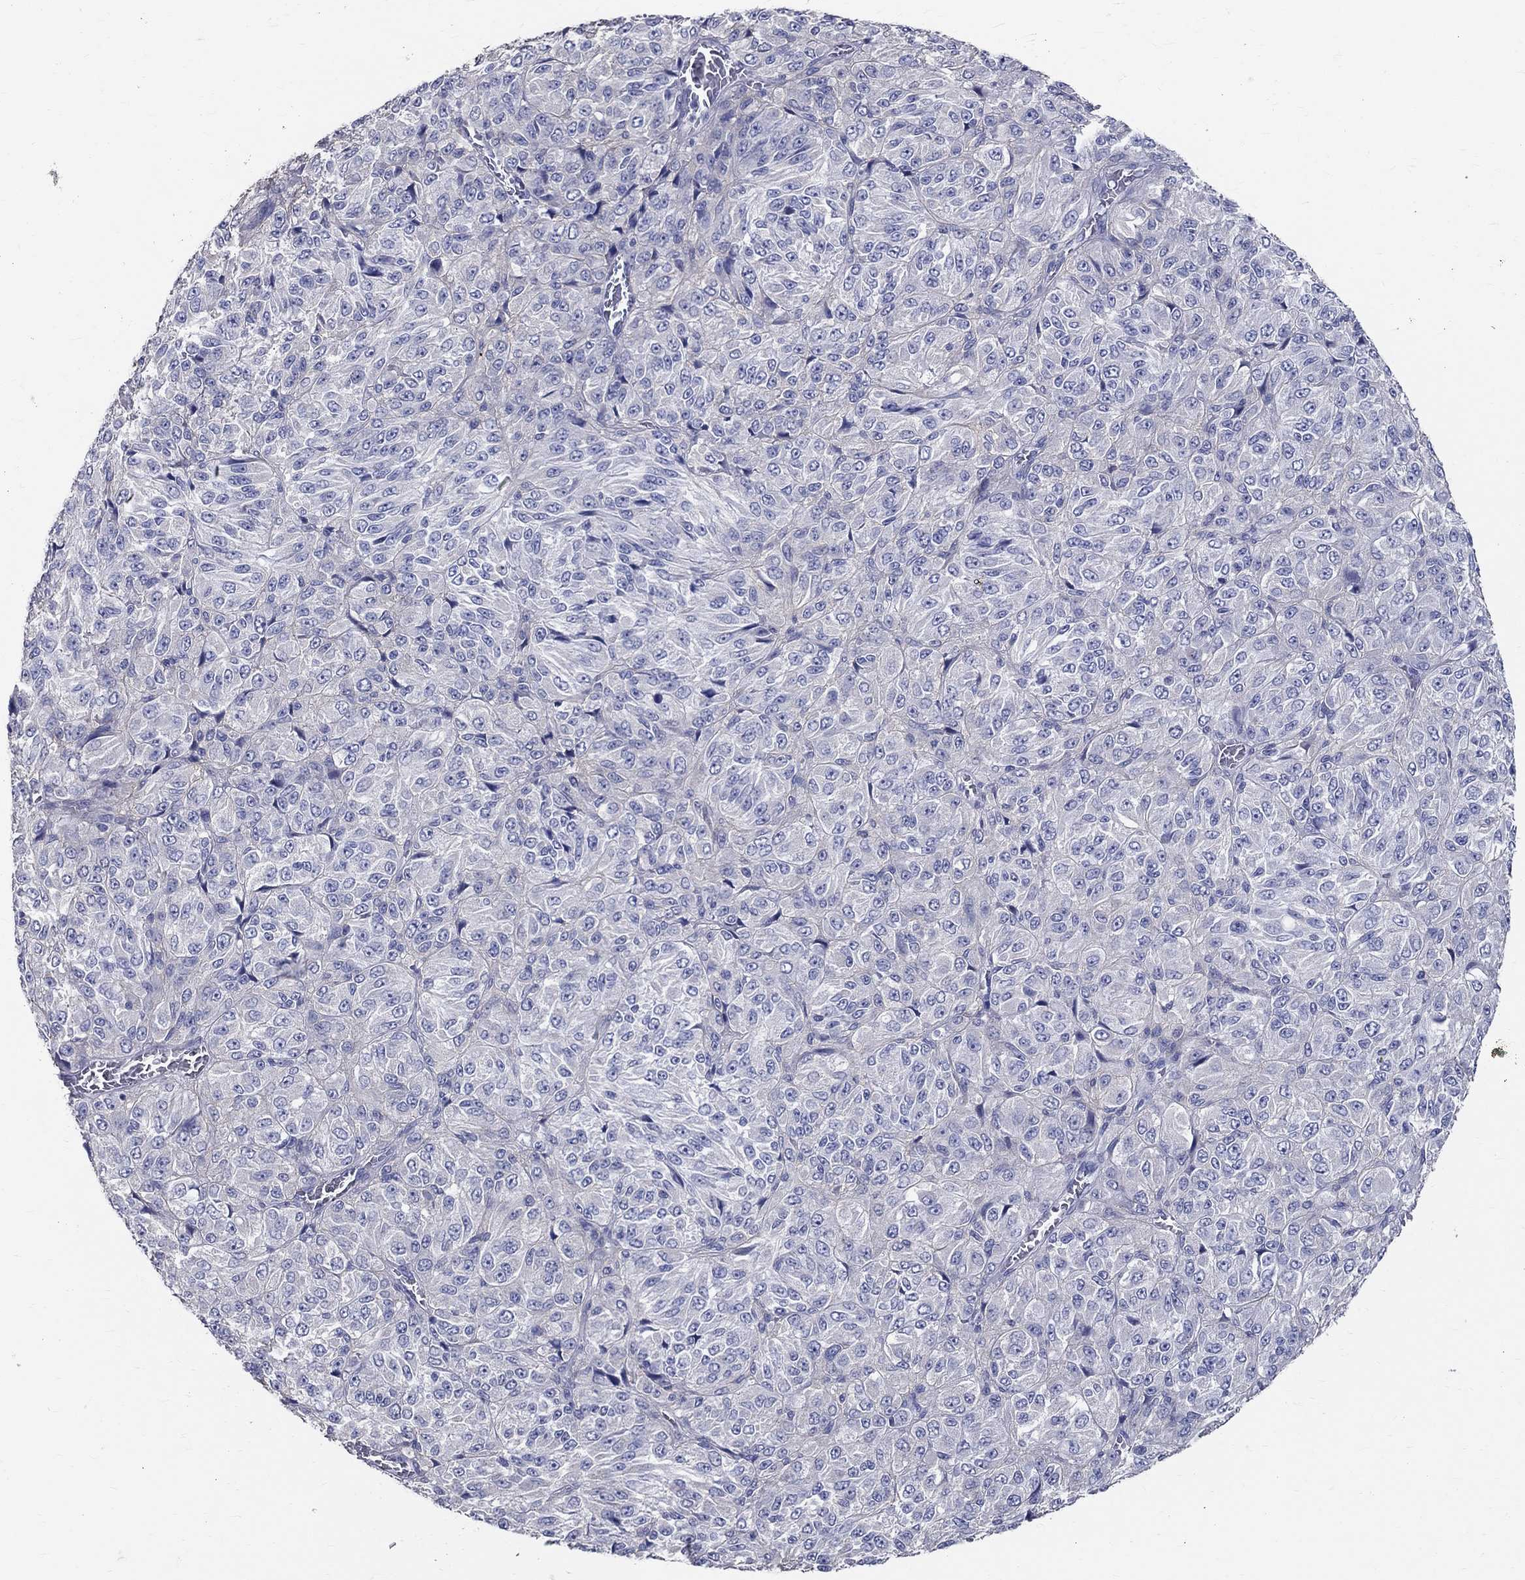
{"staining": {"intensity": "negative", "quantity": "none", "location": "none"}, "tissue": "melanoma", "cell_type": "Tumor cells", "image_type": "cancer", "snomed": [{"axis": "morphology", "description": "Malignant melanoma, Metastatic site"}, {"axis": "topography", "description": "Brain"}], "caption": "Image shows no protein expression in tumor cells of melanoma tissue. Brightfield microscopy of immunohistochemistry (IHC) stained with DAB (brown) and hematoxylin (blue), captured at high magnification.", "gene": "ANXA10", "patient": {"sex": "female", "age": 56}}